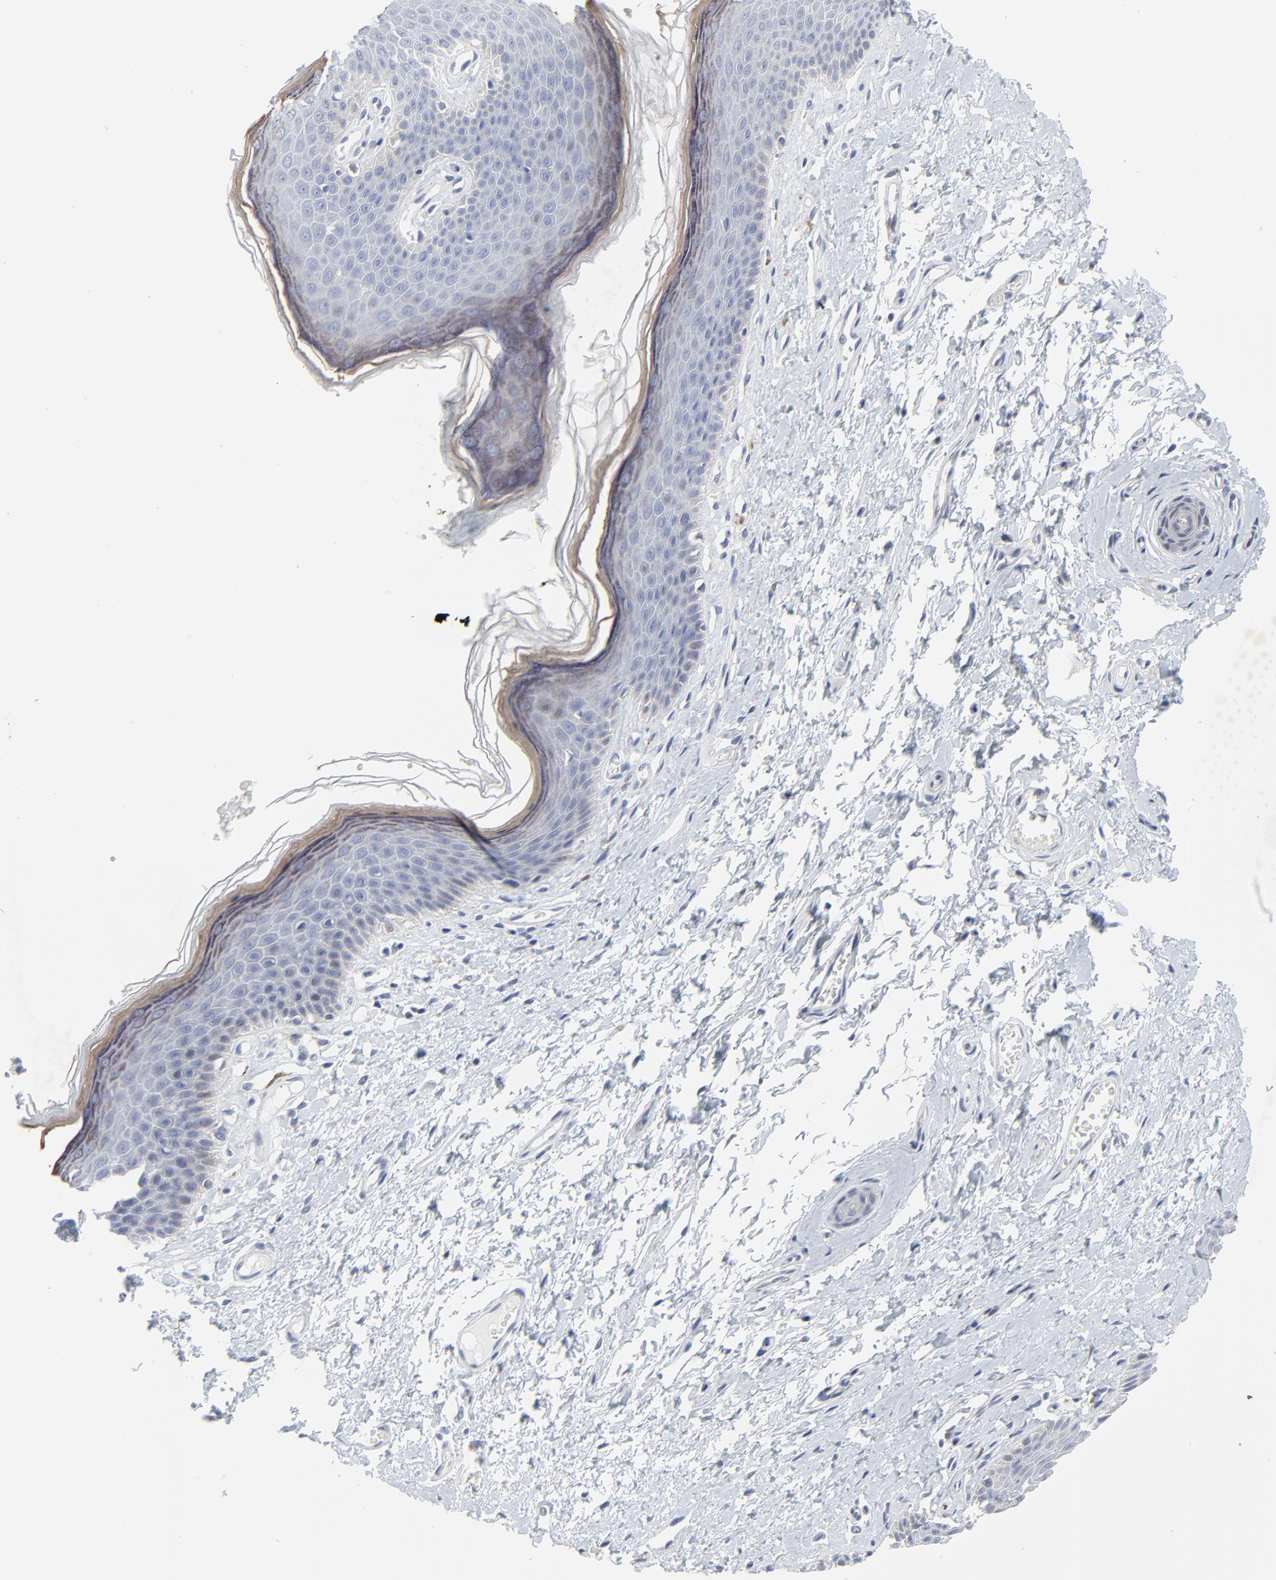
{"staining": {"intensity": "moderate", "quantity": "<25%", "location": "cytoplasmic/membranous"}, "tissue": "skin", "cell_type": "Epidermal cells", "image_type": "normal", "snomed": [{"axis": "morphology", "description": "Normal tissue, NOS"}, {"axis": "morphology", "description": "Inflammation, NOS"}, {"axis": "topography", "description": "Vulva"}], "caption": "Unremarkable skin was stained to show a protein in brown. There is low levels of moderate cytoplasmic/membranous positivity in about <25% of epidermal cells. Using DAB (3,3'-diaminobenzidine) (brown) and hematoxylin (blue) stains, captured at high magnification using brightfield microscopy.", "gene": "LNX1", "patient": {"sex": "female", "age": 84}}